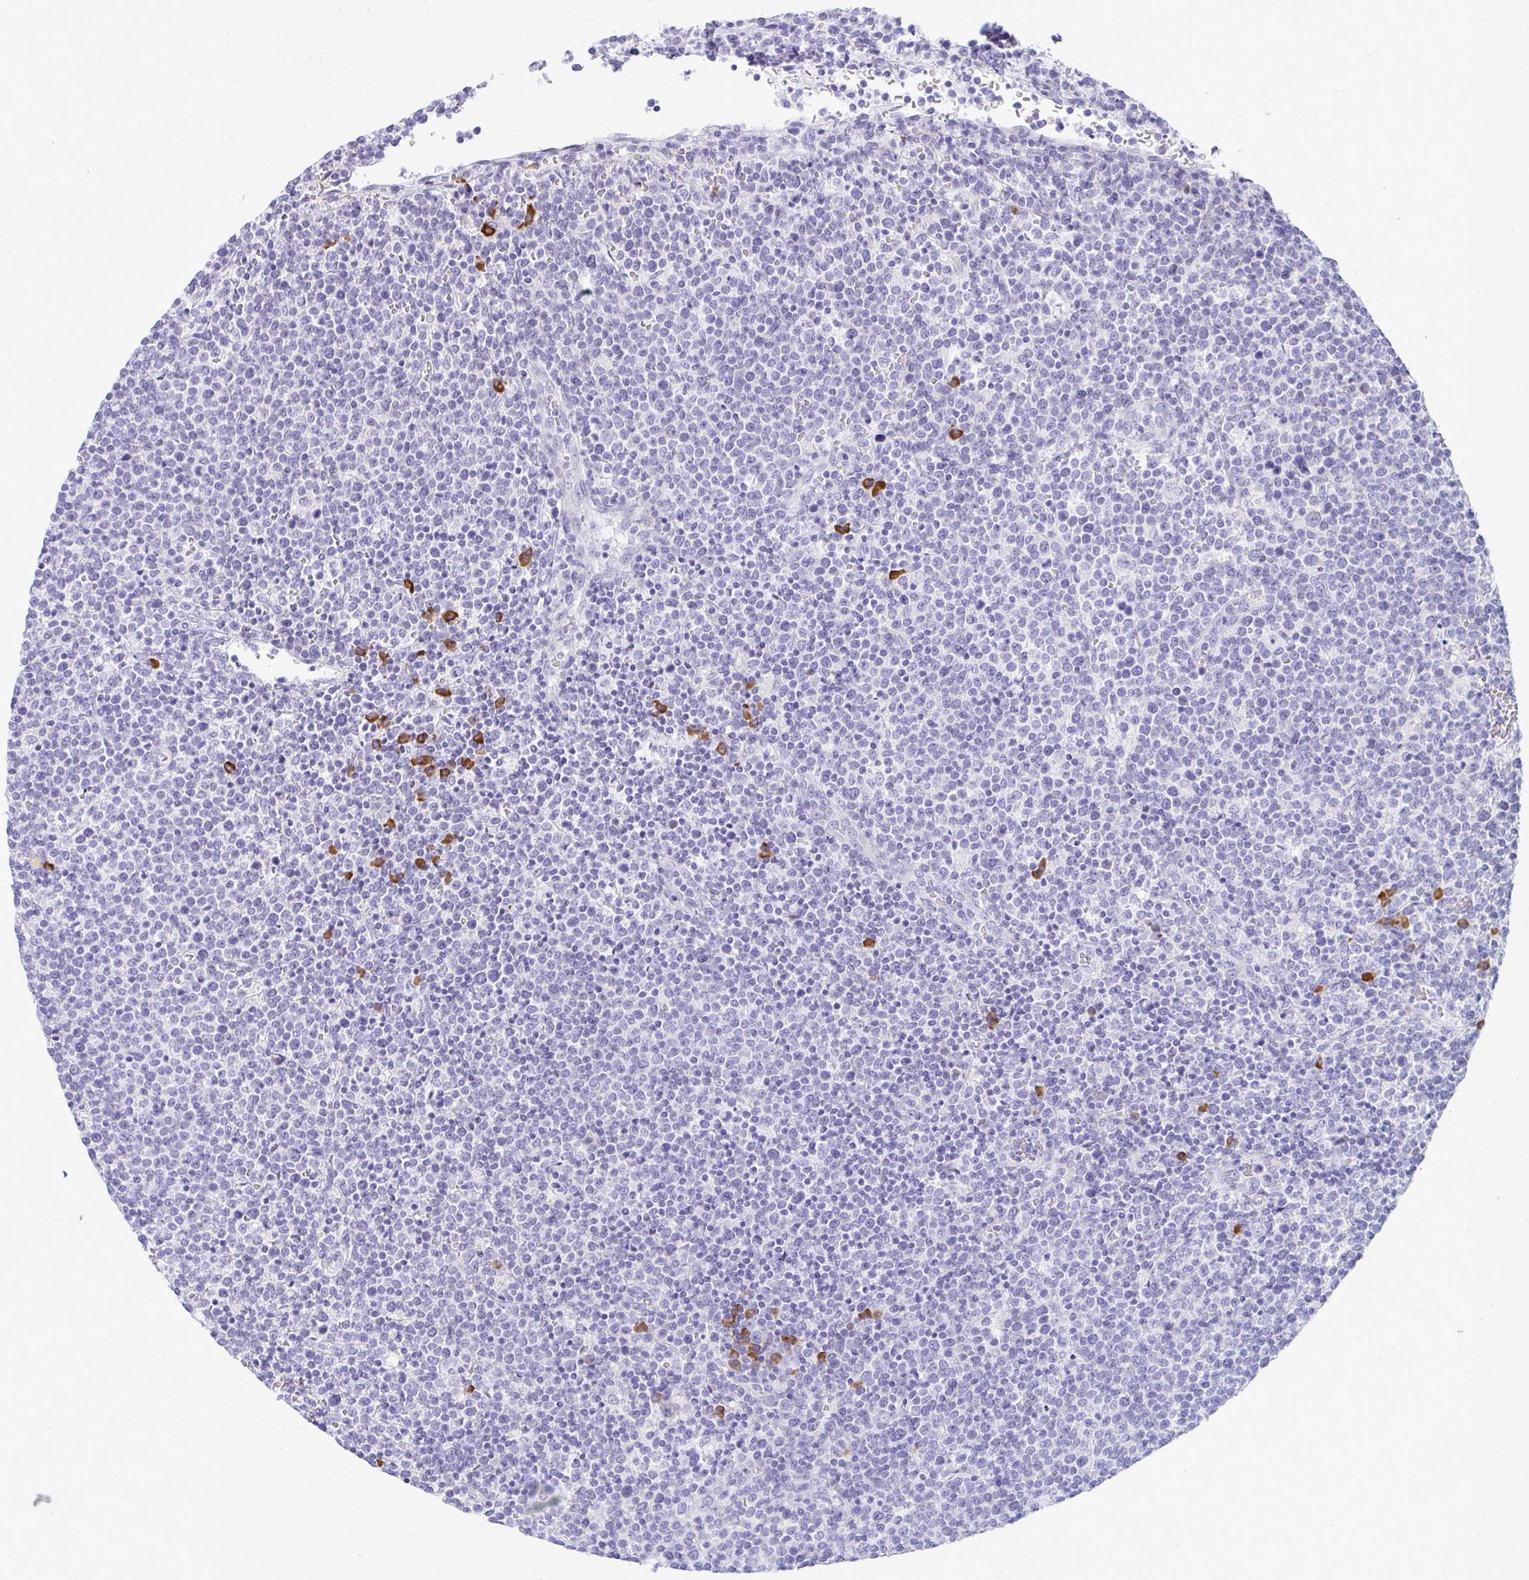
{"staining": {"intensity": "negative", "quantity": "none", "location": "none"}, "tissue": "lymphoma", "cell_type": "Tumor cells", "image_type": "cancer", "snomed": [{"axis": "morphology", "description": "Malignant lymphoma, non-Hodgkin's type, High grade"}, {"axis": "topography", "description": "Lymph node"}], "caption": "DAB immunohistochemical staining of human lymphoma demonstrates no significant positivity in tumor cells.", "gene": "PUS7L", "patient": {"sex": "male", "age": 61}}